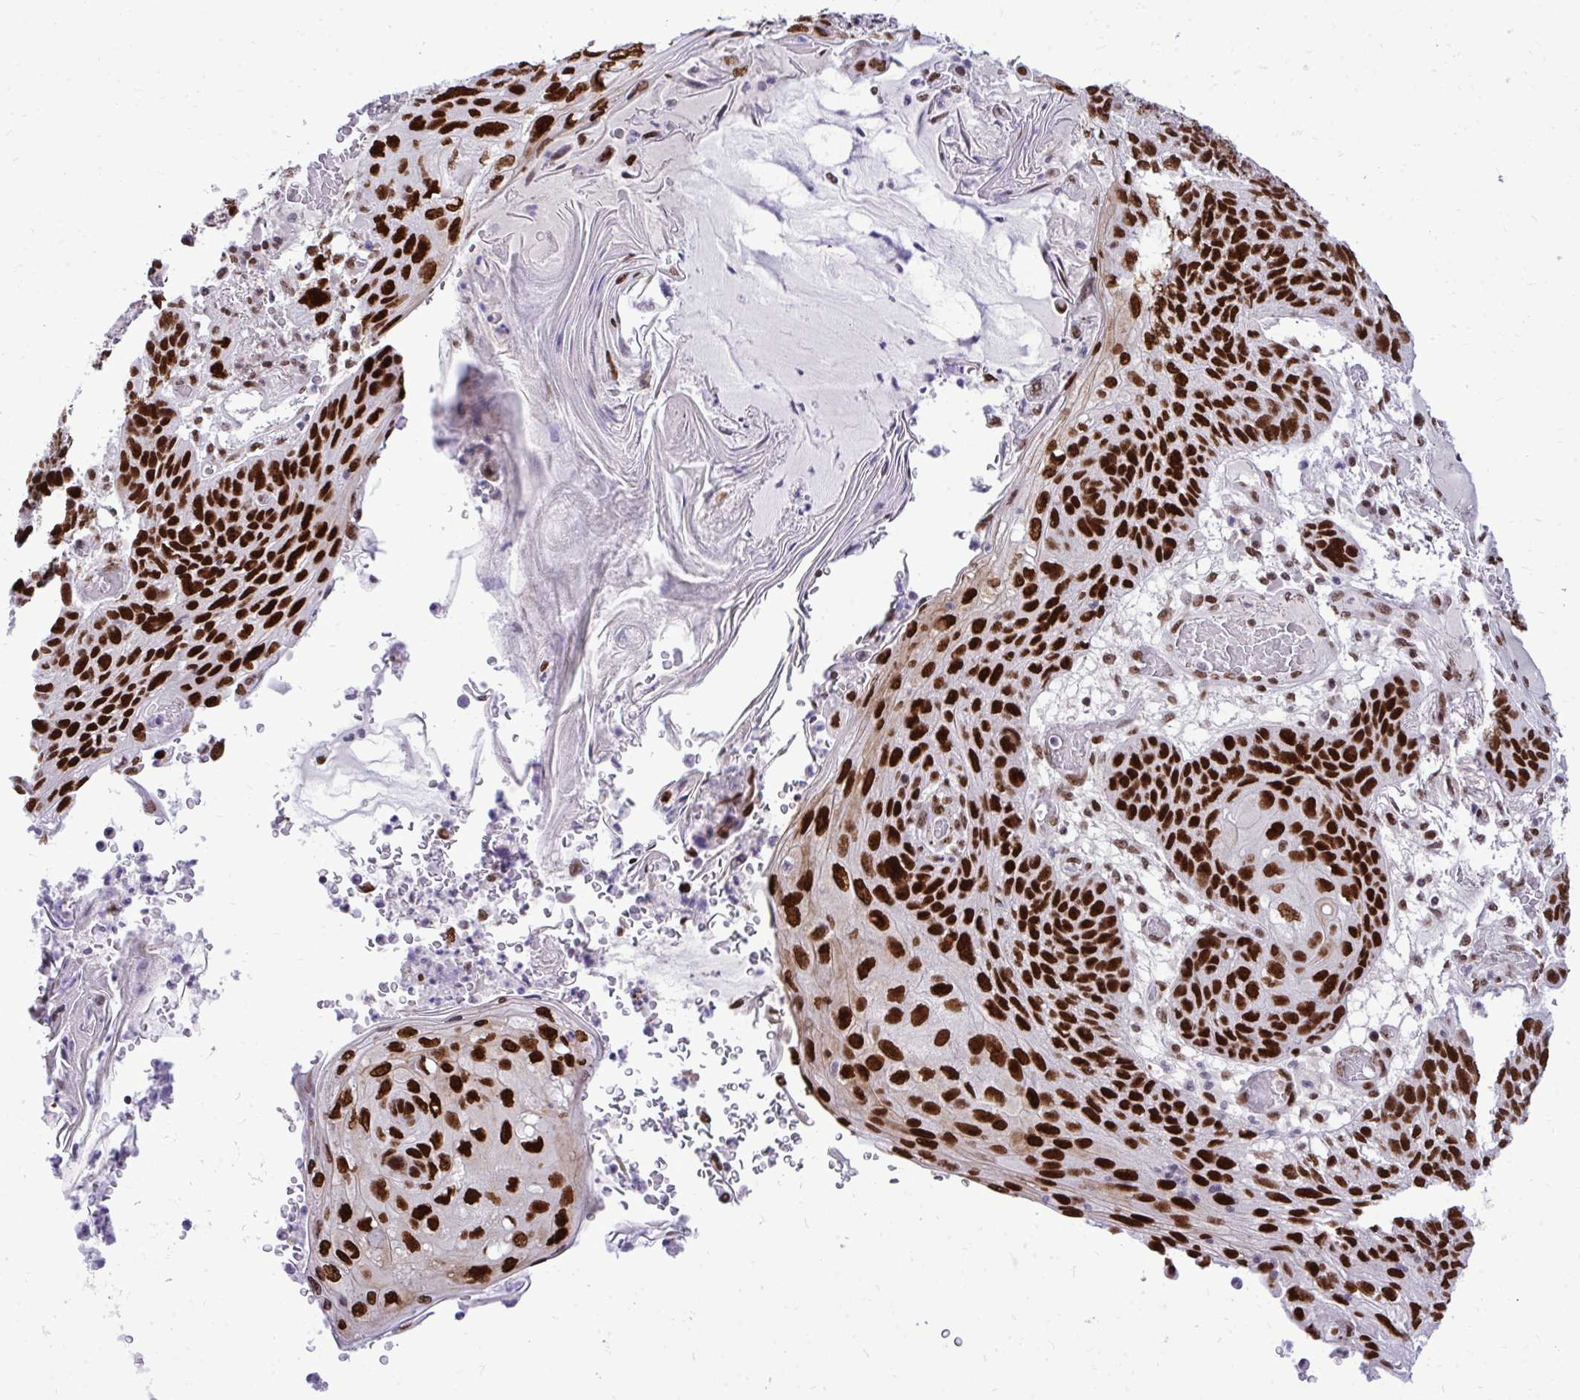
{"staining": {"intensity": "strong", "quantity": ">75%", "location": "nuclear"}, "tissue": "lung cancer", "cell_type": "Tumor cells", "image_type": "cancer", "snomed": [{"axis": "morphology", "description": "Squamous cell carcinoma, NOS"}, {"axis": "morphology", "description": "Squamous cell carcinoma, metastatic, NOS"}, {"axis": "topography", "description": "Lymph node"}, {"axis": "topography", "description": "Lung"}], "caption": "DAB immunohistochemical staining of human metastatic squamous cell carcinoma (lung) reveals strong nuclear protein positivity in about >75% of tumor cells. The protein is shown in brown color, while the nuclei are stained blue.", "gene": "CDYL", "patient": {"sex": "male", "age": 41}}